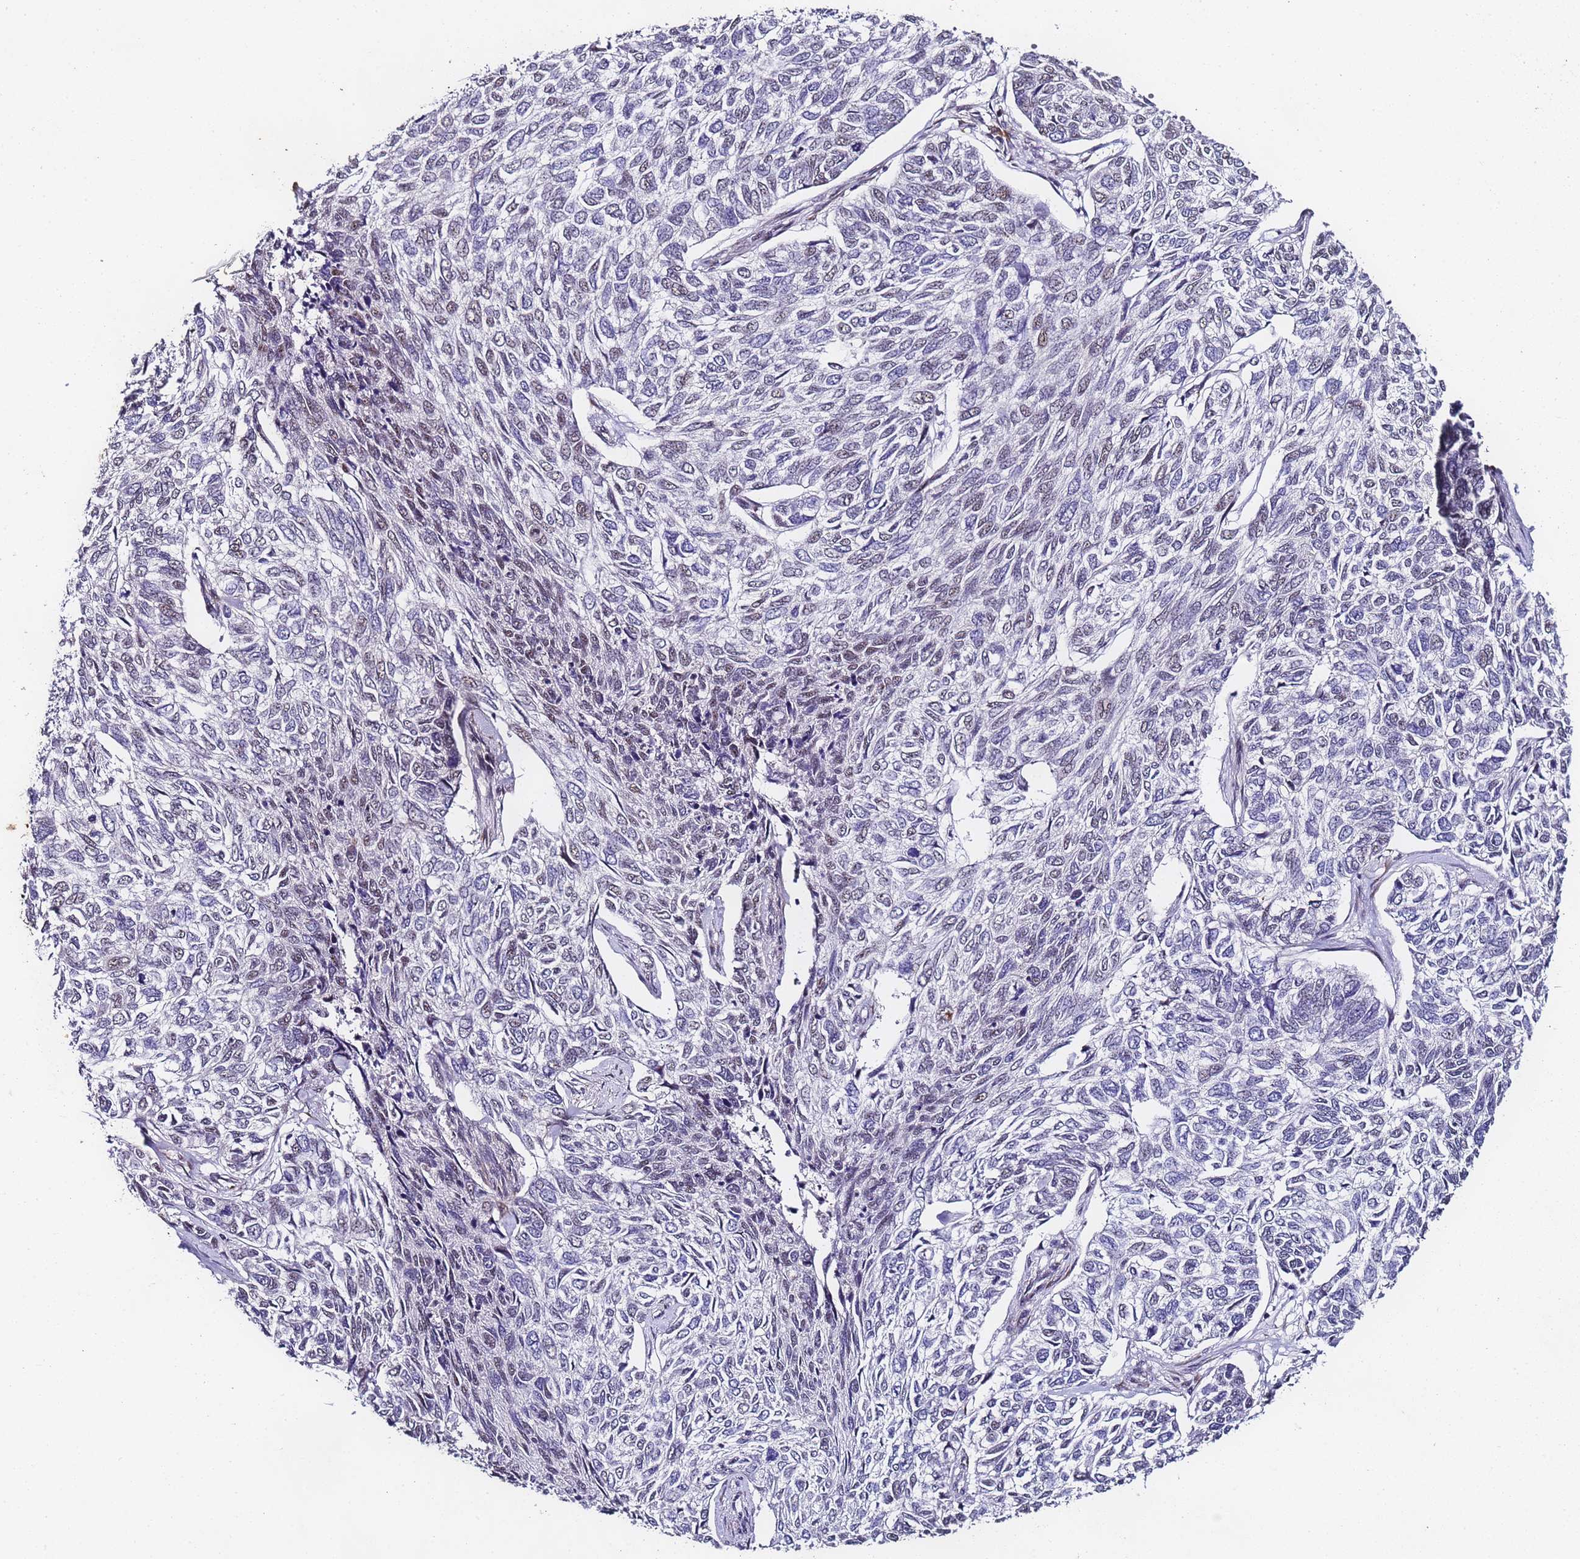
{"staining": {"intensity": "negative", "quantity": "none", "location": "none"}, "tissue": "skin cancer", "cell_type": "Tumor cells", "image_type": "cancer", "snomed": [{"axis": "morphology", "description": "Basal cell carcinoma"}, {"axis": "topography", "description": "Skin"}], "caption": "Immunohistochemical staining of human basal cell carcinoma (skin) reveals no significant staining in tumor cells.", "gene": "FNBP4", "patient": {"sex": "female", "age": 65}}